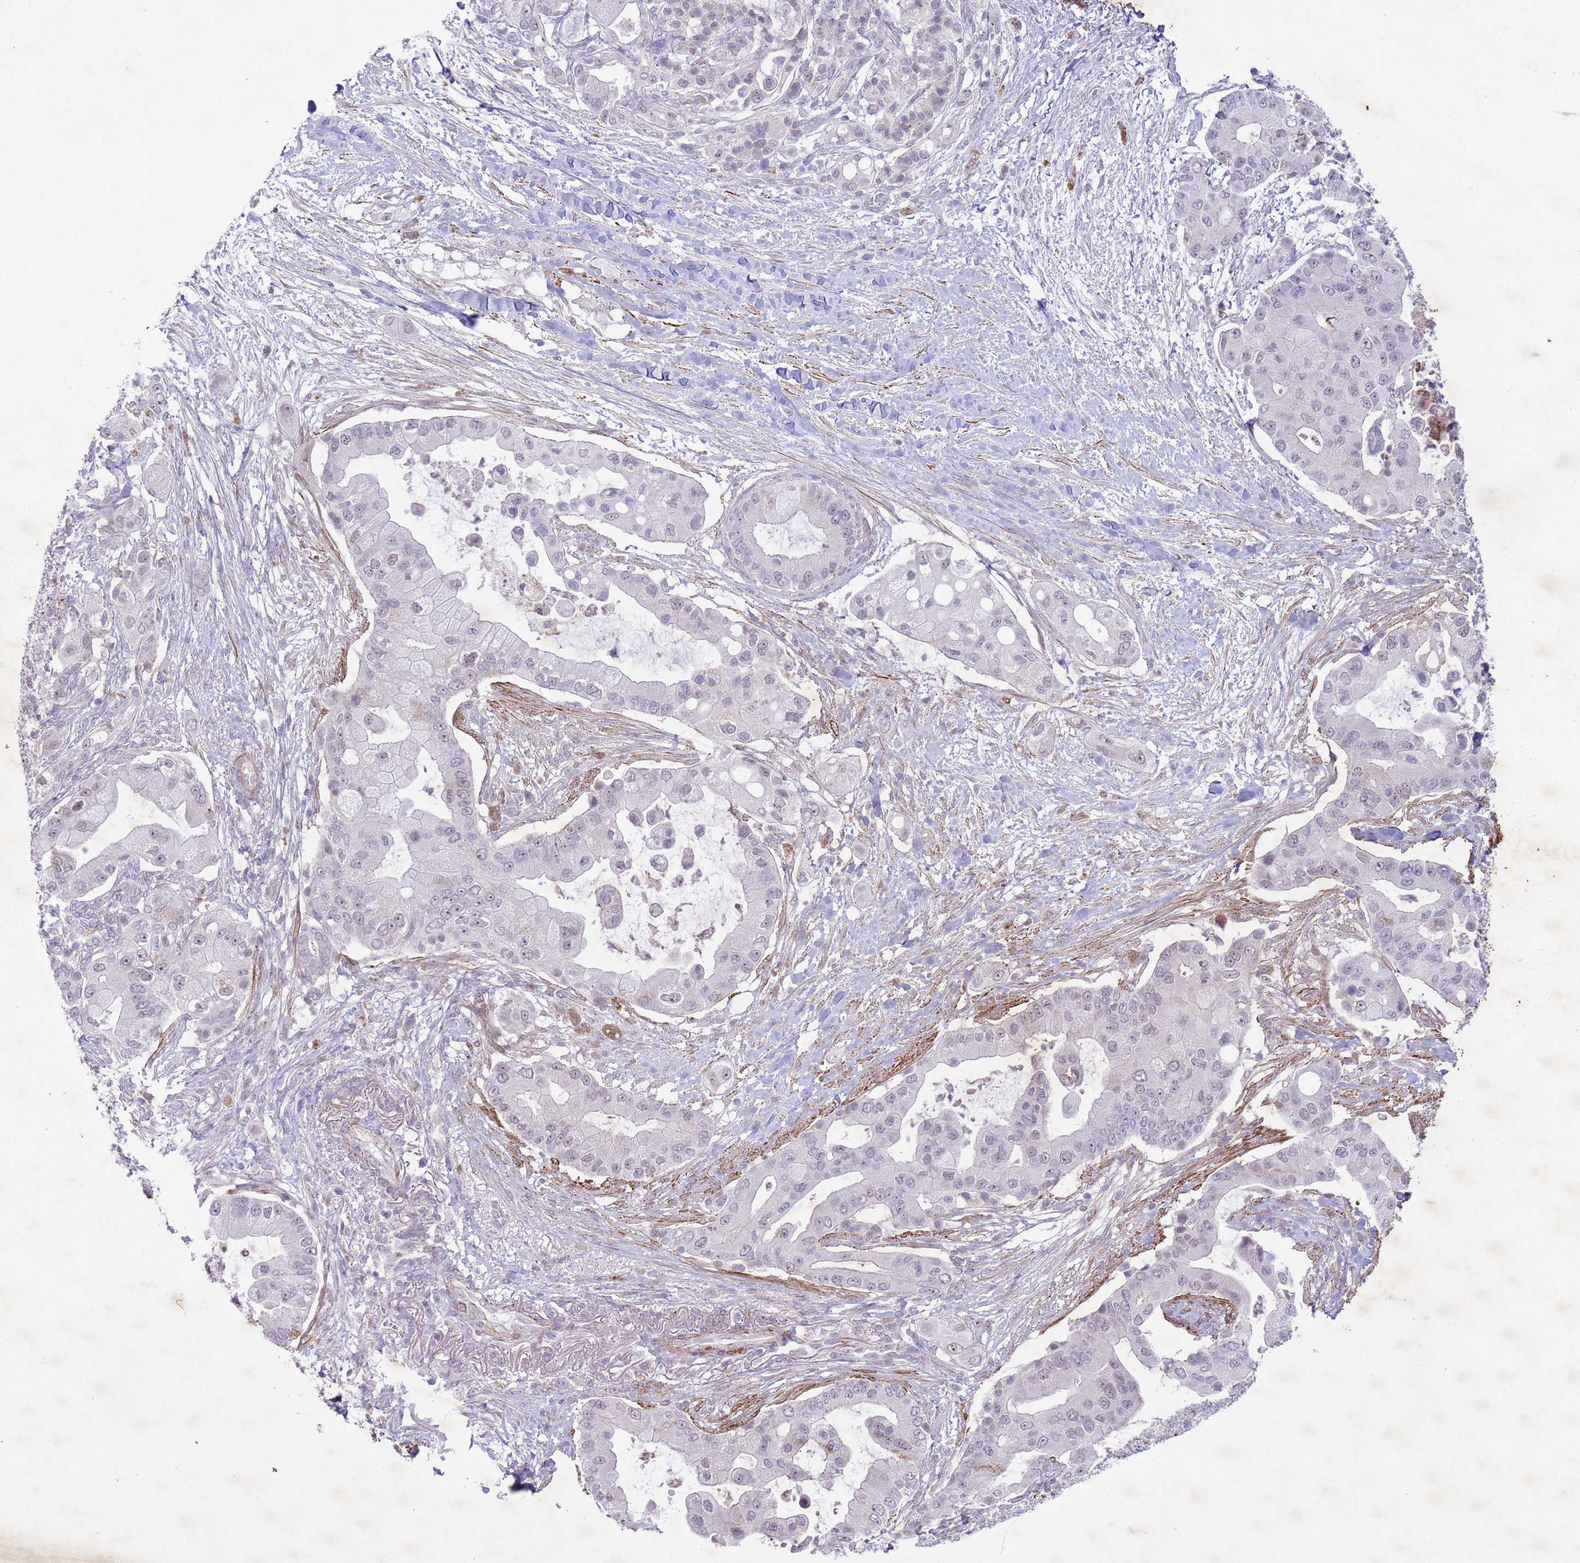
{"staining": {"intensity": "negative", "quantity": "none", "location": "none"}, "tissue": "pancreatic cancer", "cell_type": "Tumor cells", "image_type": "cancer", "snomed": [{"axis": "morphology", "description": "Adenocarcinoma, NOS"}, {"axis": "topography", "description": "Pancreas"}], "caption": "Tumor cells show no significant protein expression in pancreatic adenocarcinoma. (DAB immunohistochemistry (IHC), high magnification).", "gene": "CCNI", "patient": {"sex": "male", "age": 57}}